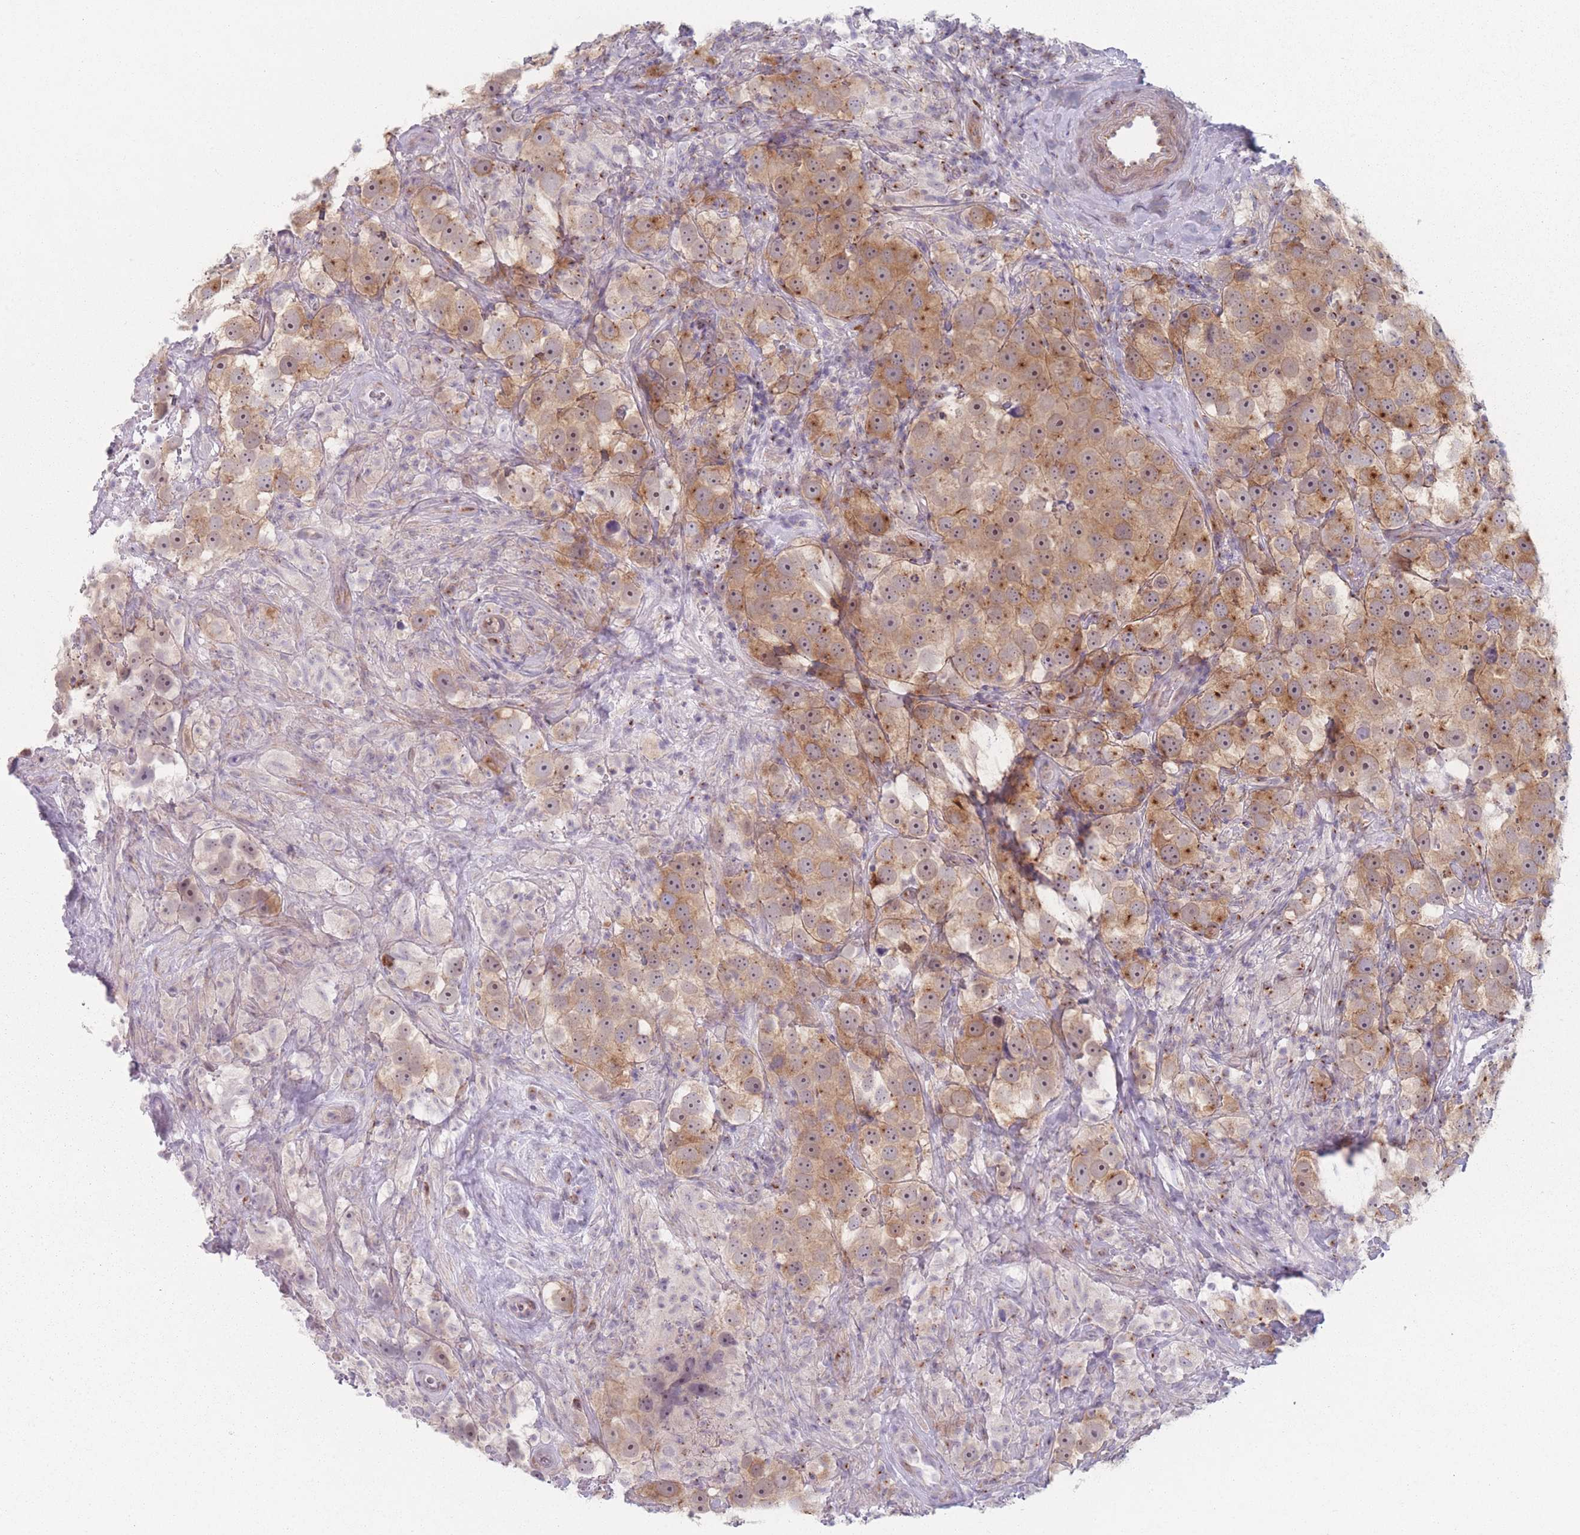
{"staining": {"intensity": "moderate", "quantity": ">75%", "location": "cytoplasmic/membranous"}, "tissue": "testis cancer", "cell_type": "Tumor cells", "image_type": "cancer", "snomed": [{"axis": "morphology", "description": "Seminoma, NOS"}, {"axis": "topography", "description": "Testis"}], "caption": "Testis cancer stained with DAB IHC exhibits medium levels of moderate cytoplasmic/membranous staining in about >75% of tumor cells. The staining was performed using DAB, with brown indicating positive protein expression. Nuclei are stained blue with hematoxylin.", "gene": "RNF4", "patient": {"sex": "male", "age": 49}}